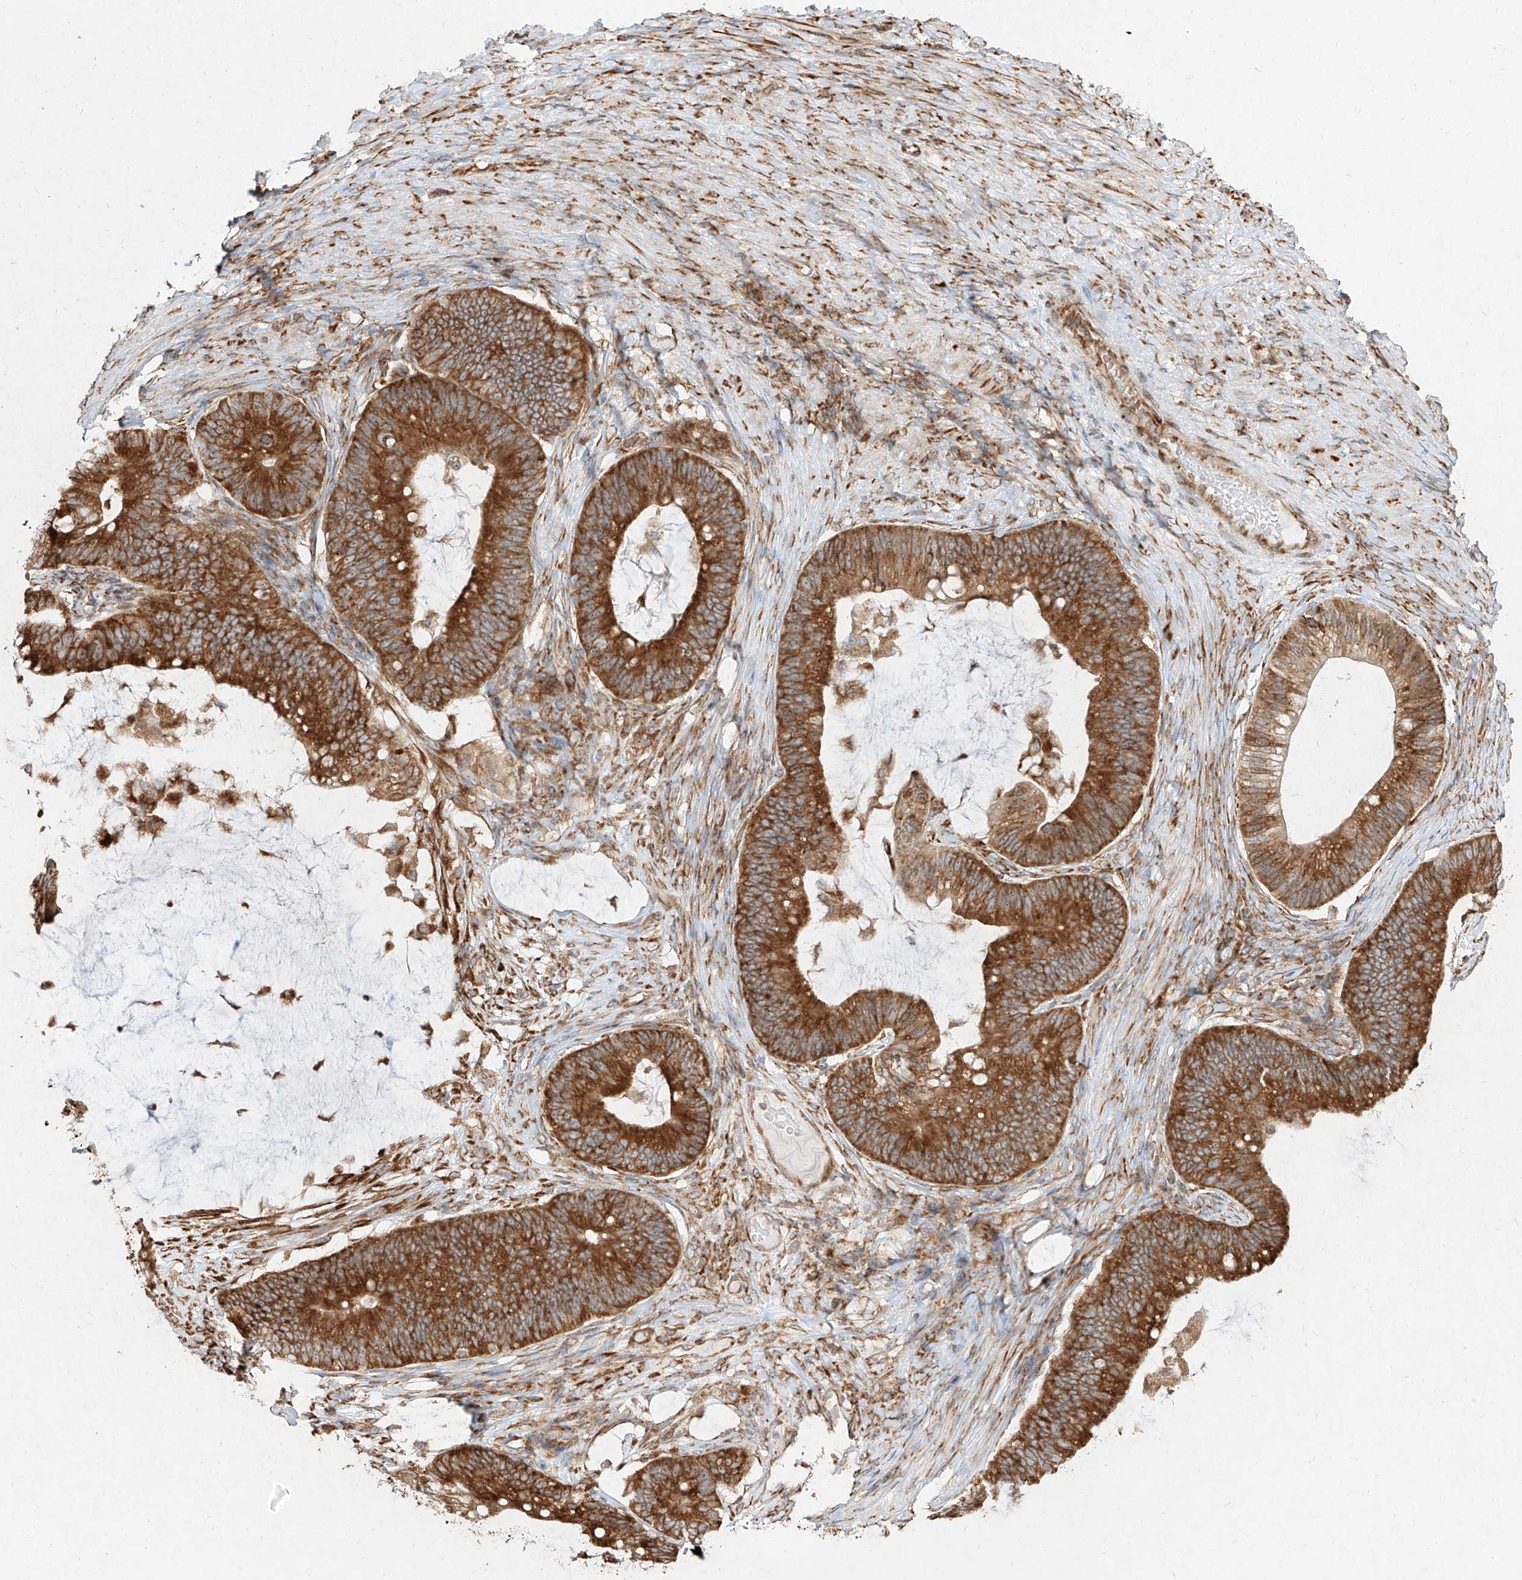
{"staining": {"intensity": "strong", "quantity": ">75%", "location": "cytoplasmic/membranous"}, "tissue": "ovarian cancer", "cell_type": "Tumor cells", "image_type": "cancer", "snomed": [{"axis": "morphology", "description": "Cystadenocarcinoma, mucinous, NOS"}, {"axis": "topography", "description": "Ovary"}], "caption": "Tumor cells demonstrate high levels of strong cytoplasmic/membranous positivity in approximately >75% of cells in human mucinous cystadenocarcinoma (ovarian). The protein is shown in brown color, while the nuclei are stained blue.", "gene": "RPS25", "patient": {"sex": "female", "age": 61}}